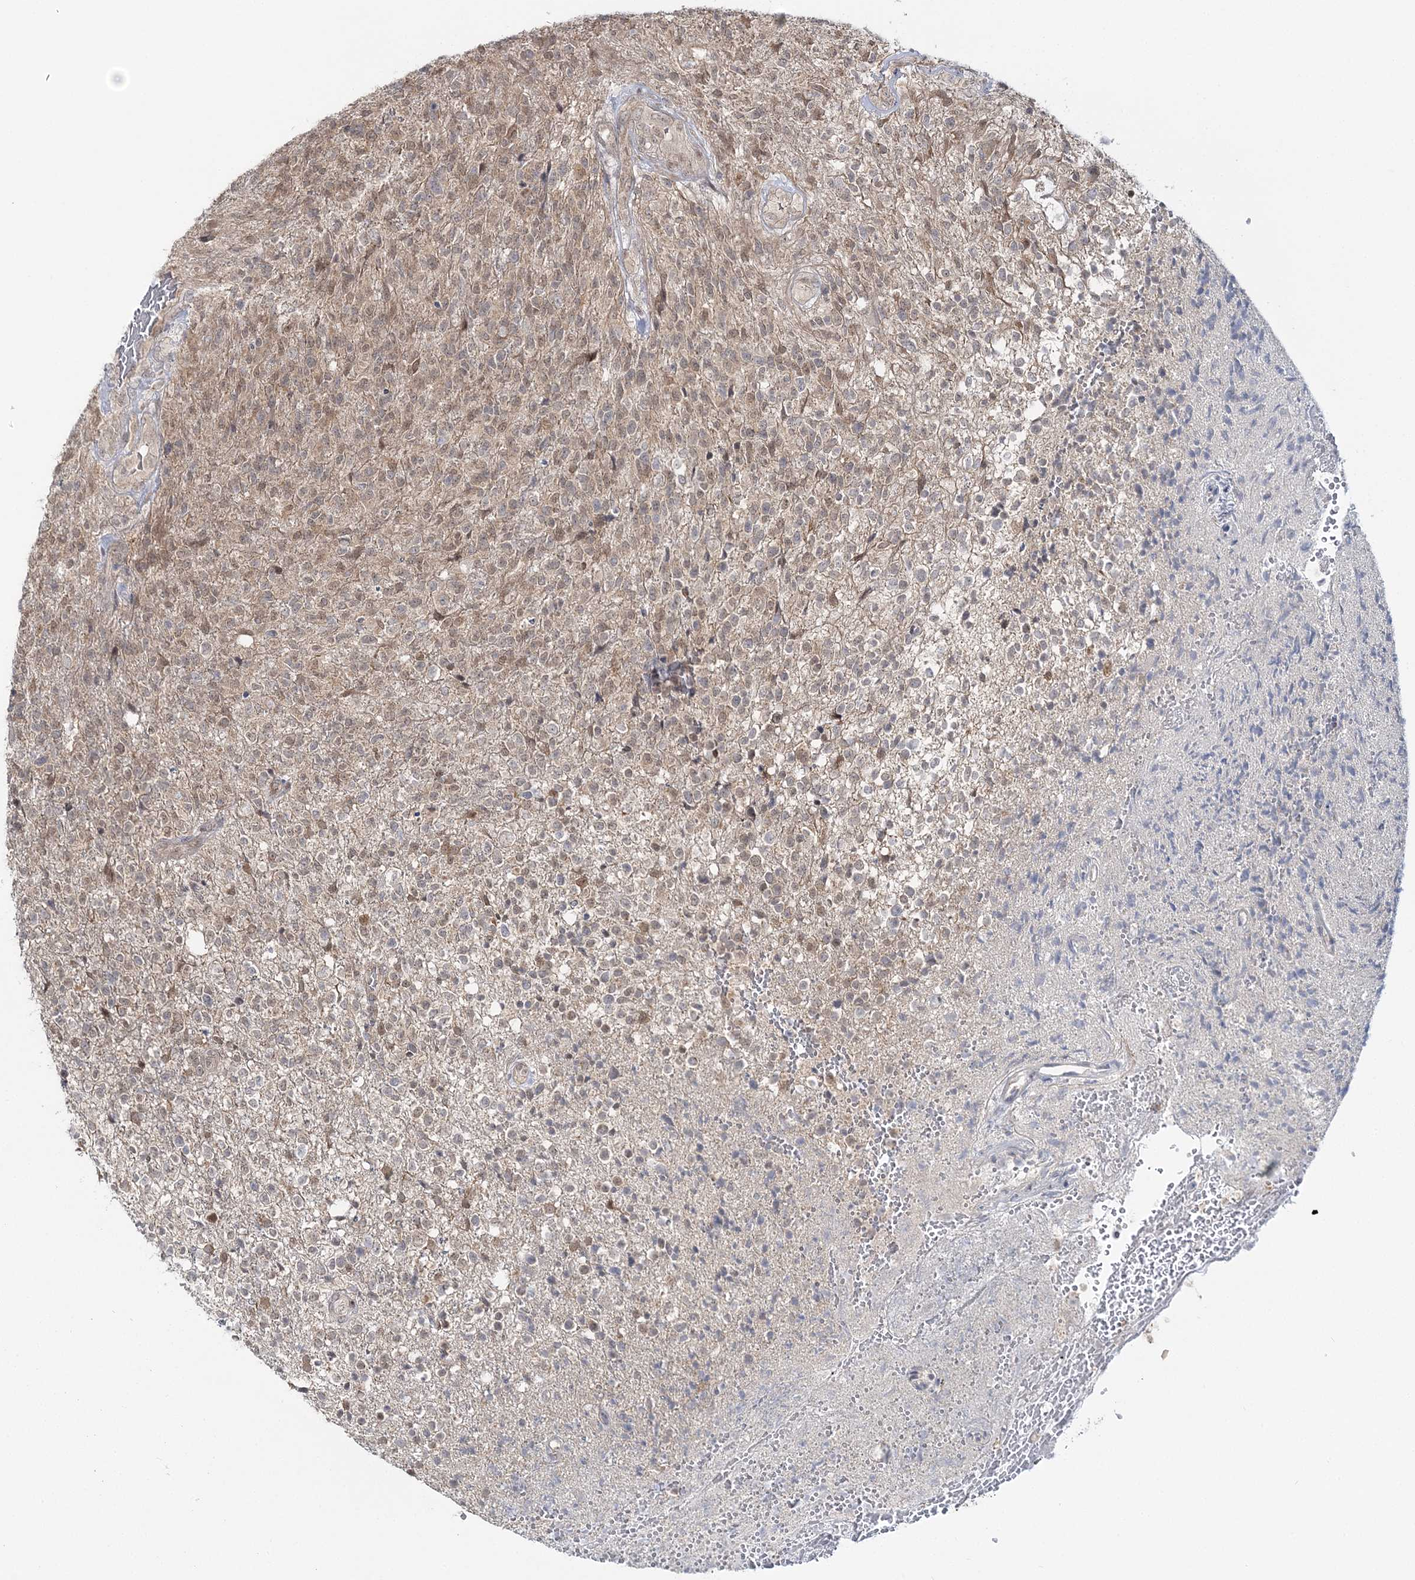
{"staining": {"intensity": "moderate", "quantity": "25%-75%", "location": "cytoplasmic/membranous,nuclear"}, "tissue": "glioma", "cell_type": "Tumor cells", "image_type": "cancer", "snomed": [{"axis": "morphology", "description": "Glioma, malignant, High grade"}, {"axis": "topography", "description": "Brain"}], "caption": "A brown stain labels moderate cytoplasmic/membranous and nuclear expression of a protein in glioma tumor cells. Ihc stains the protein of interest in brown and the nuclei are stained blue.", "gene": "ZFAND6", "patient": {"sex": "male", "age": 56}}